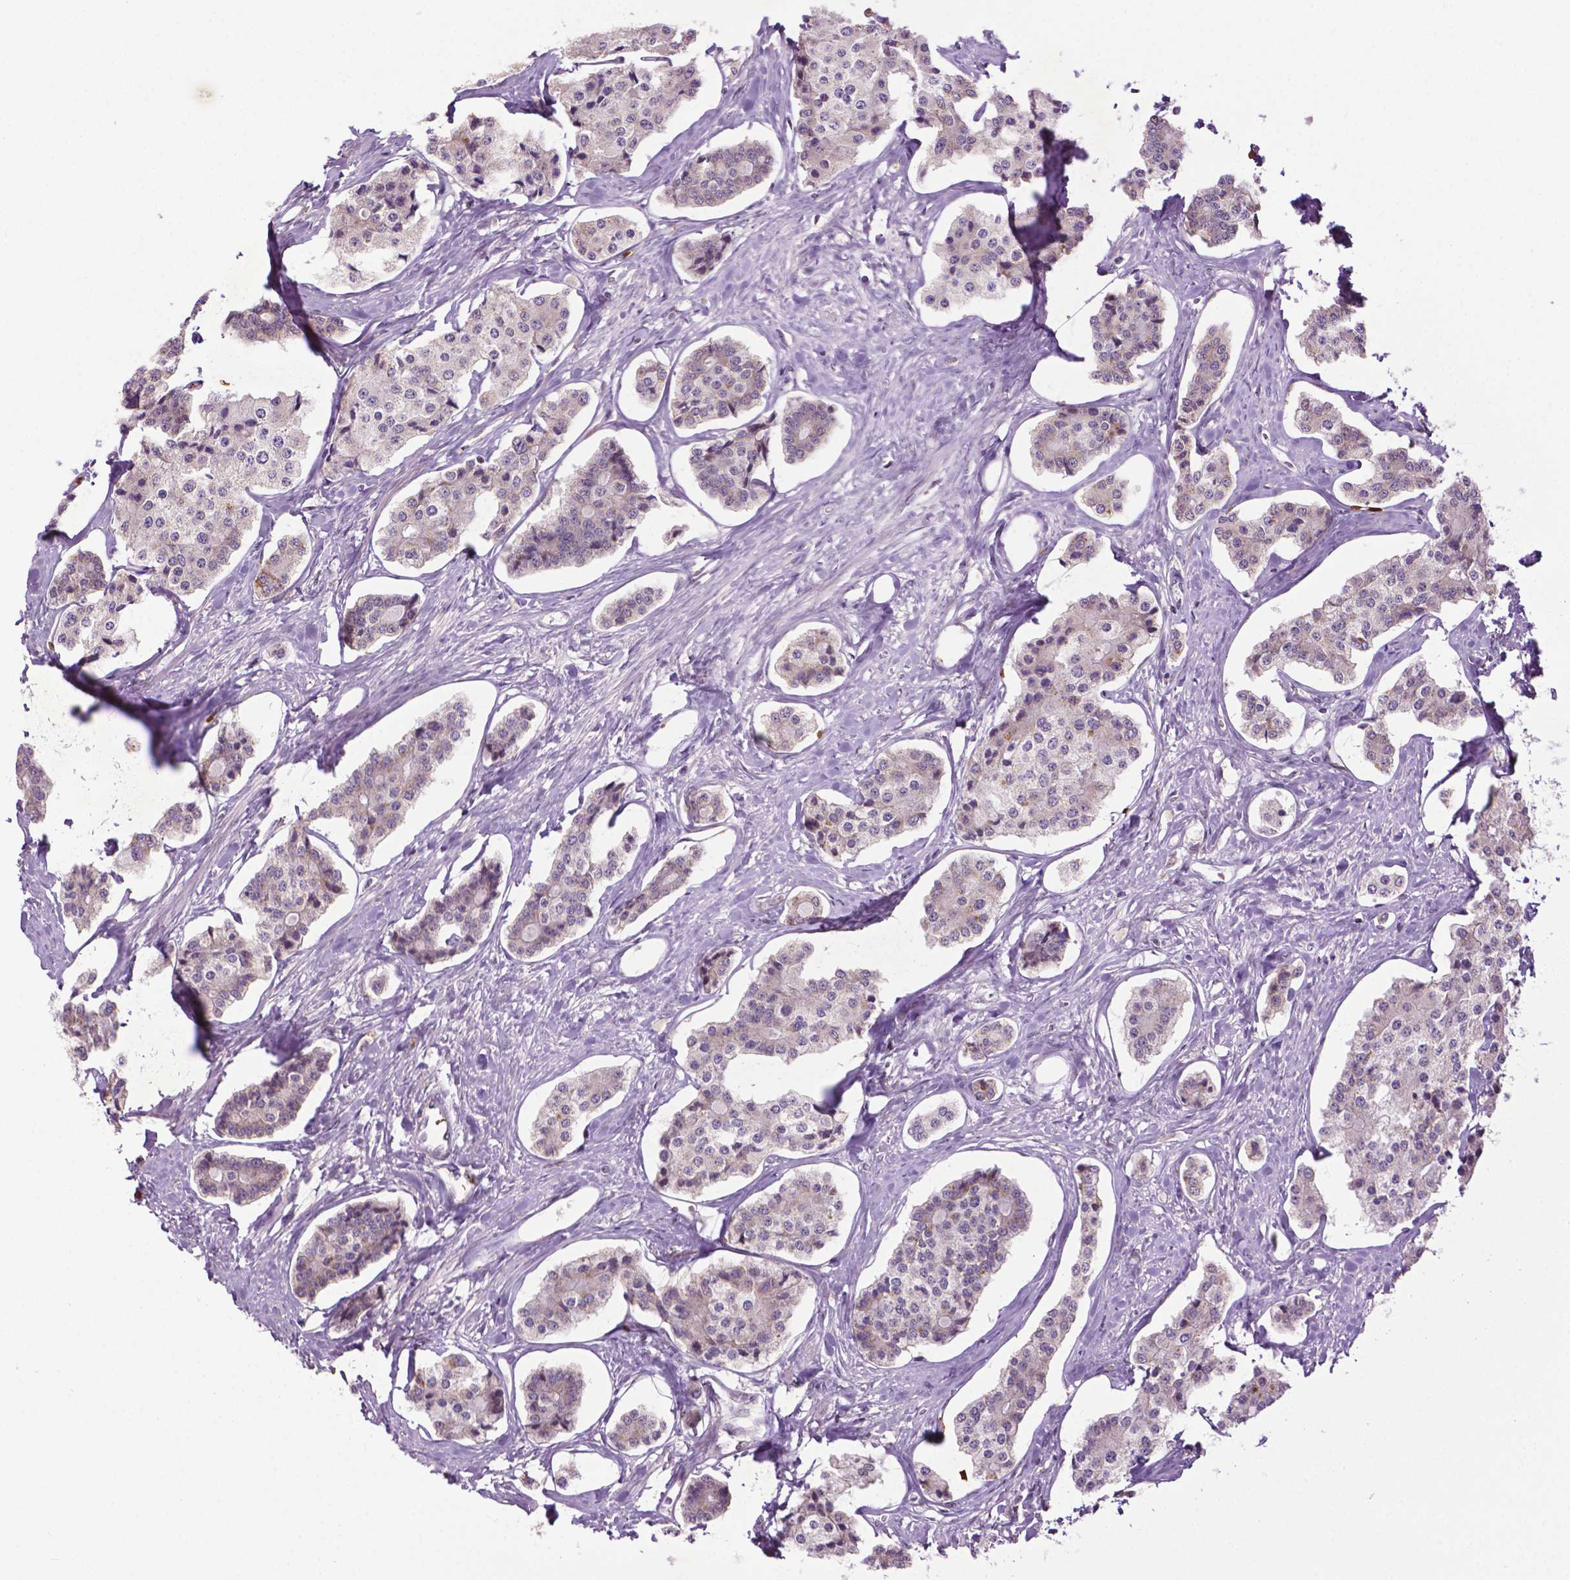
{"staining": {"intensity": "negative", "quantity": "none", "location": "none"}, "tissue": "carcinoid", "cell_type": "Tumor cells", "image_type": "cancer", "snomed": [{"axis": "morphology", "description": "Carcinoid, malignant, NOS"}, {"axis": "topography", "description": "Small intestine"}], "caption": "An IHC micrograph of carcinoid is shown. There is no staining in tumor cells of carcinoid.", "gene": "ZNF41", "patient": {"sex": "female", "age": 65}}